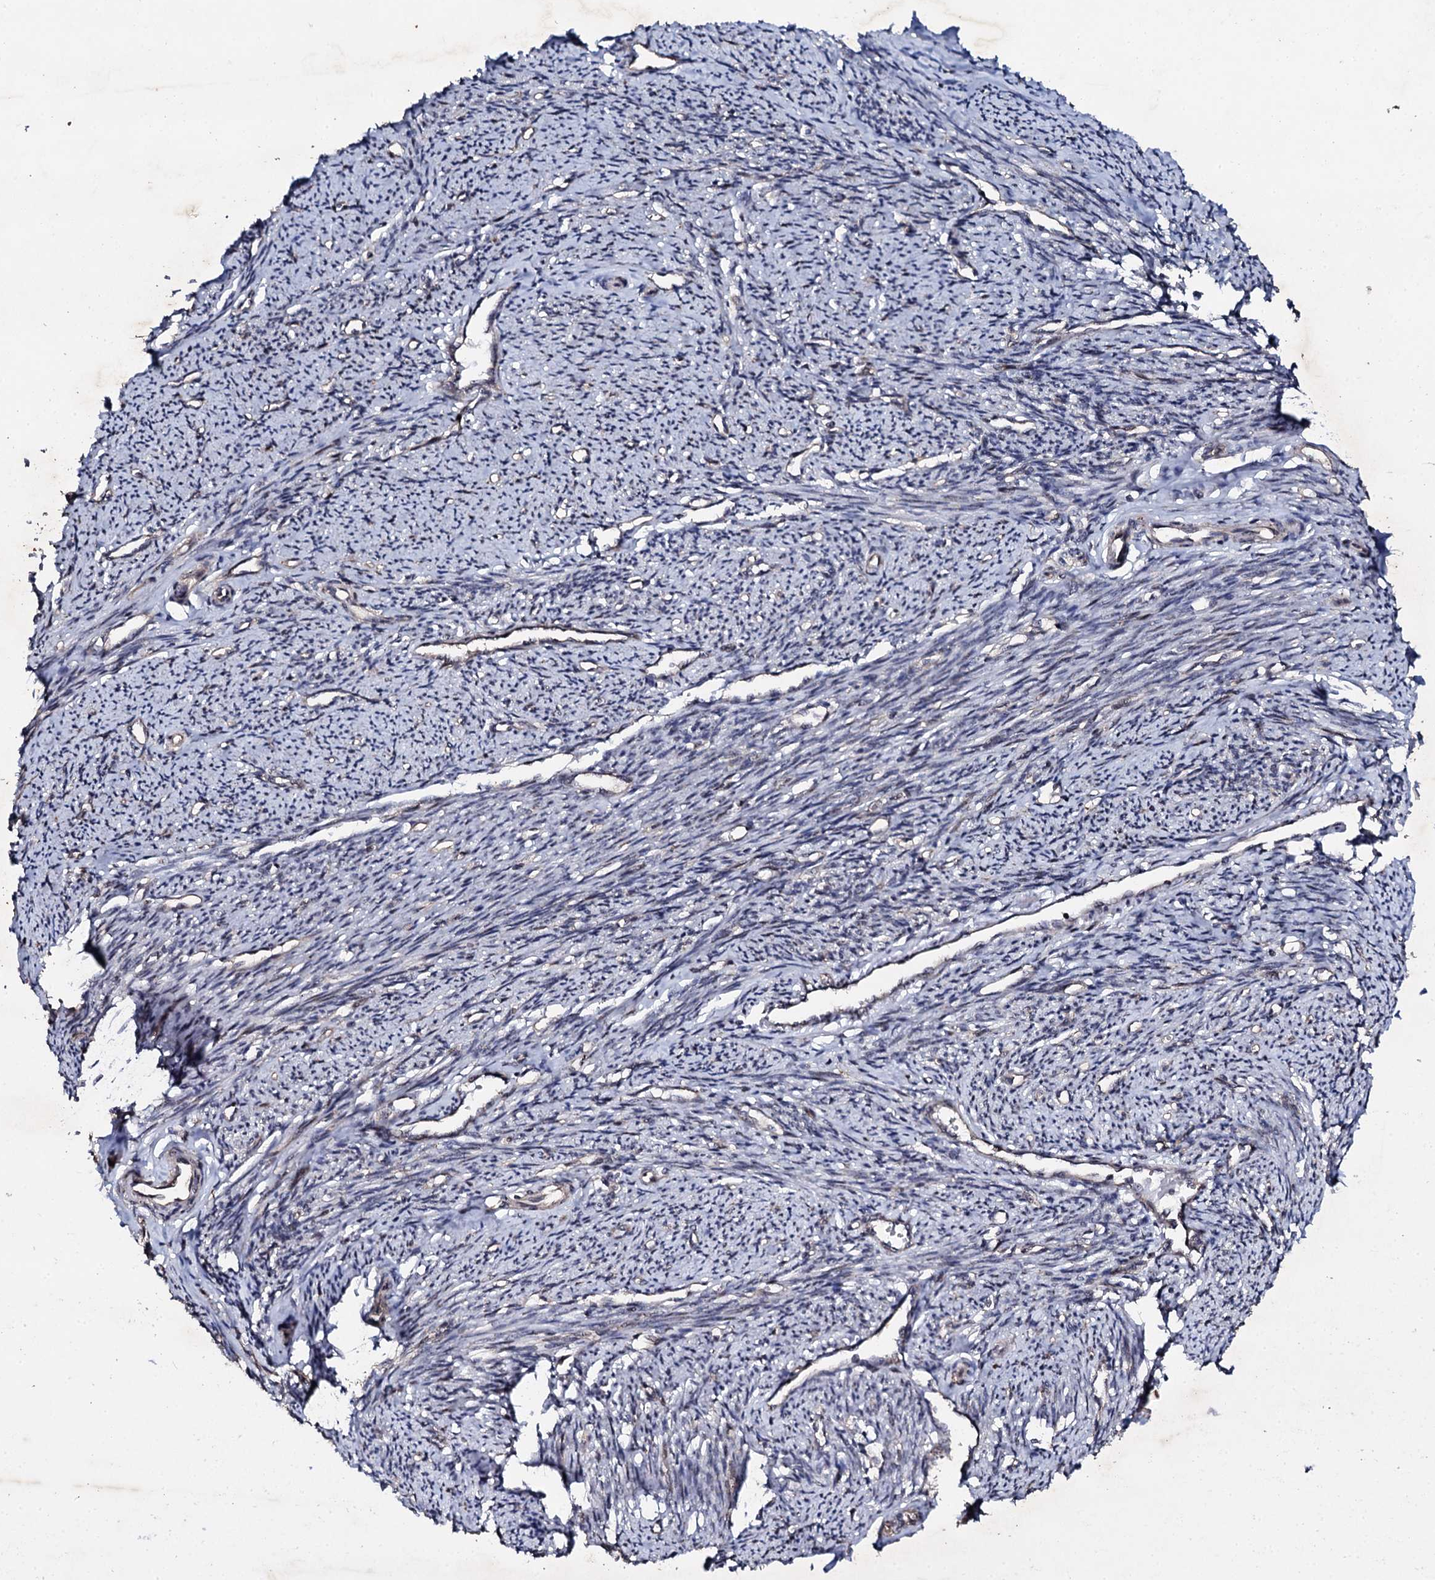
{"staining": {"intensity": "moderate", "quantity": "<25%", "location": "nuclear"}, "tissue": "smooth muscle", "cell_type": "Smooth muscle cells", "image_type": "normal", "snomed": [{"axis": "morphology", "description": "Normal tissue, NOS"}, {"axis": "topography", "description": "Smooth muscle"}, {"axis": "topography", "description": "Uterus"}], "caption": "Moderate nuclear positivity for a protein is seen in approximately <25% of smooth muscle cells of benign smooth muscle using immunohistochemistry (IHC).", "gene": "FAM111A", "patient": {"sex": "female", "age": 59}}